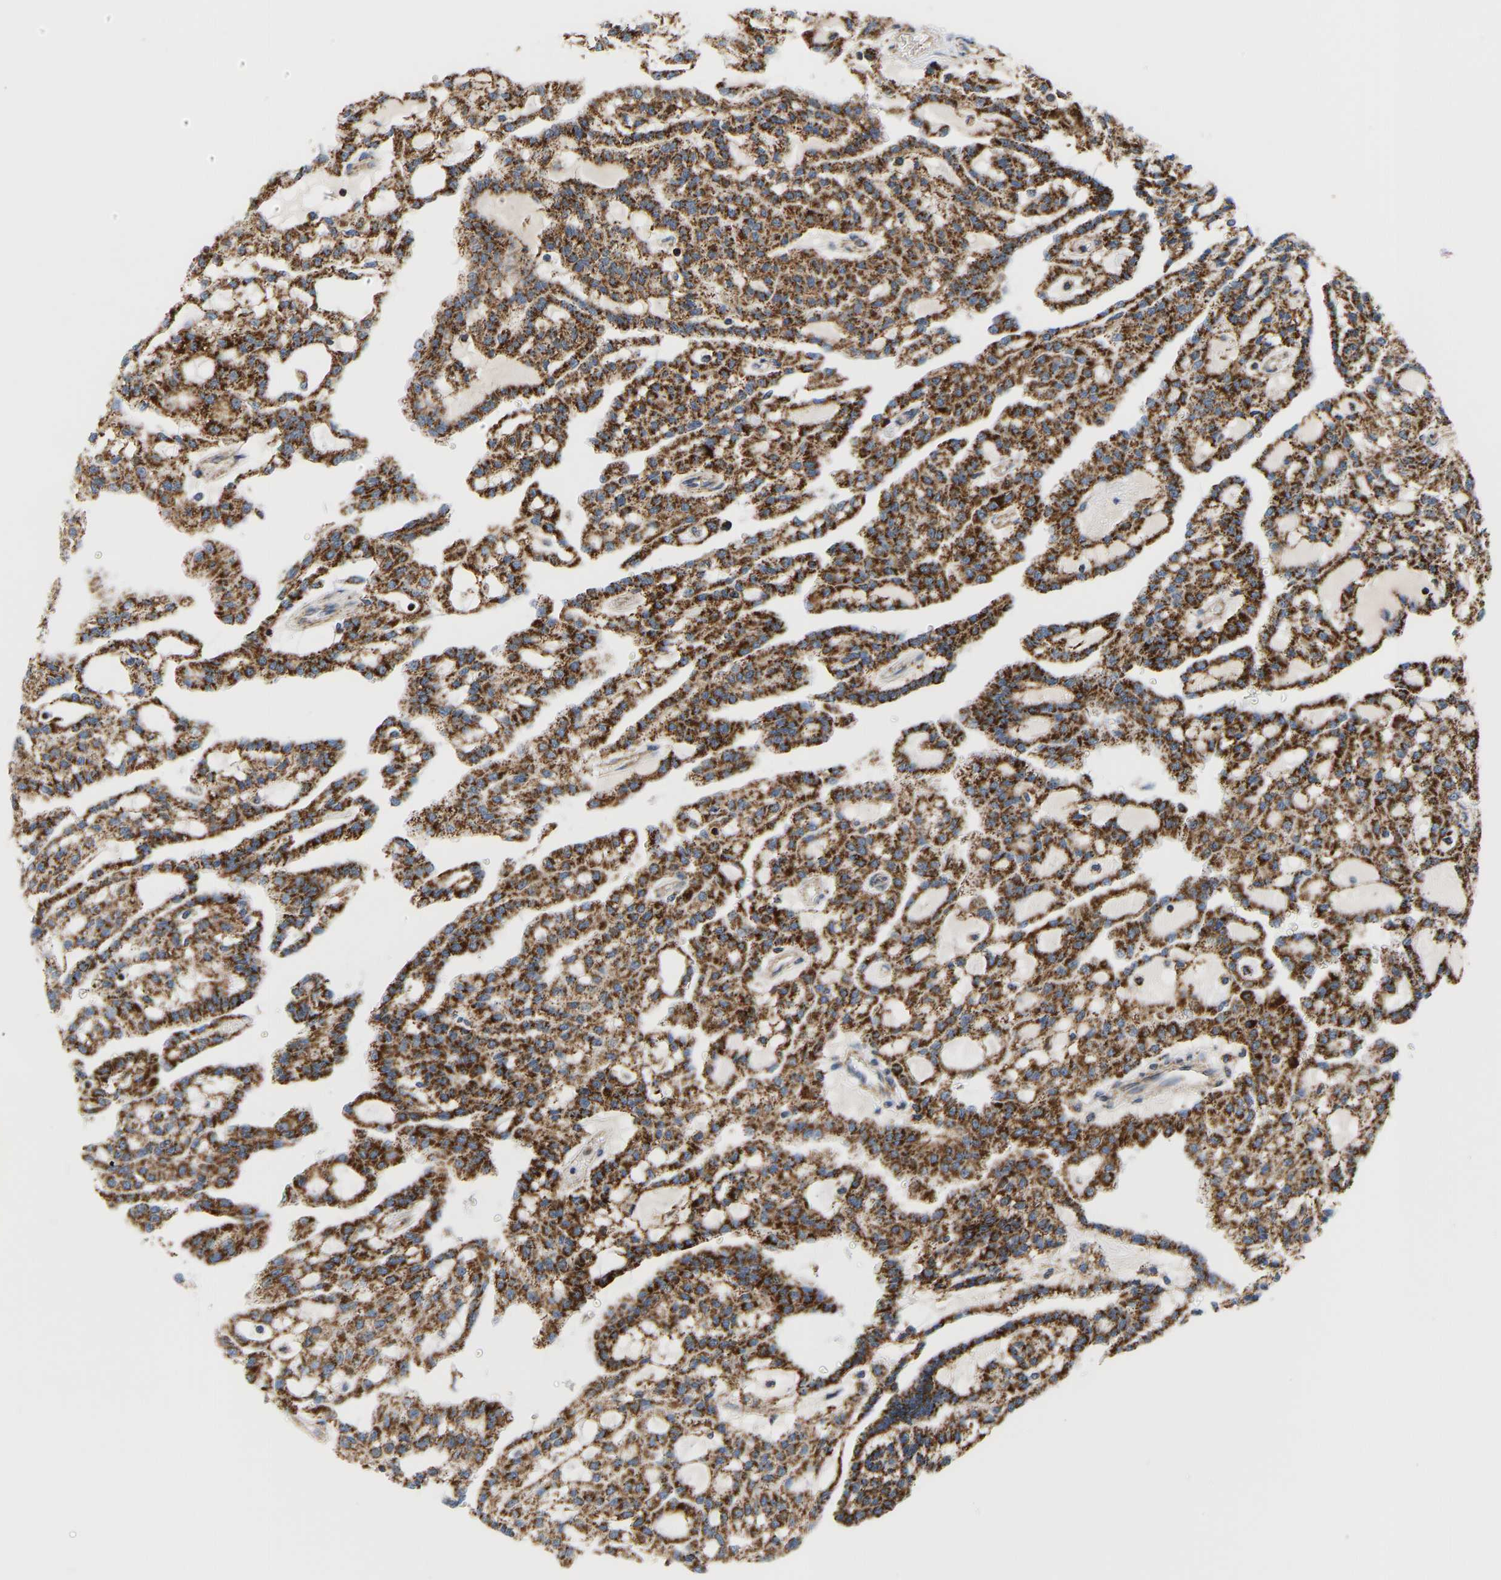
{"staining": {"intensity": "strong", "quantity": ">75%", "location": "cytoplasmic/membranous"}, "tissue": "renal cancer", "cell_type": "Tumor cells", "image_type": "cancer", "snomed": [{"axis": "morphology", "description": "Adenocarcinoma, NOS"}, {"axis": "topography", "description": "Kidney"}], "caption": "Immunohistochemistry (IHC) image of neoplastic tissue: human renal adenocarcinoma stained using immunohistochemistry (IHC) exhibits high levels of strong protein expression localized specifically in the cytoplasmic/membranous of tumor cells, appearing as a cytoplasmic/membranous brown color.", "gene": "GPSM2", "patient": {"sex": "male", "age": 63}}